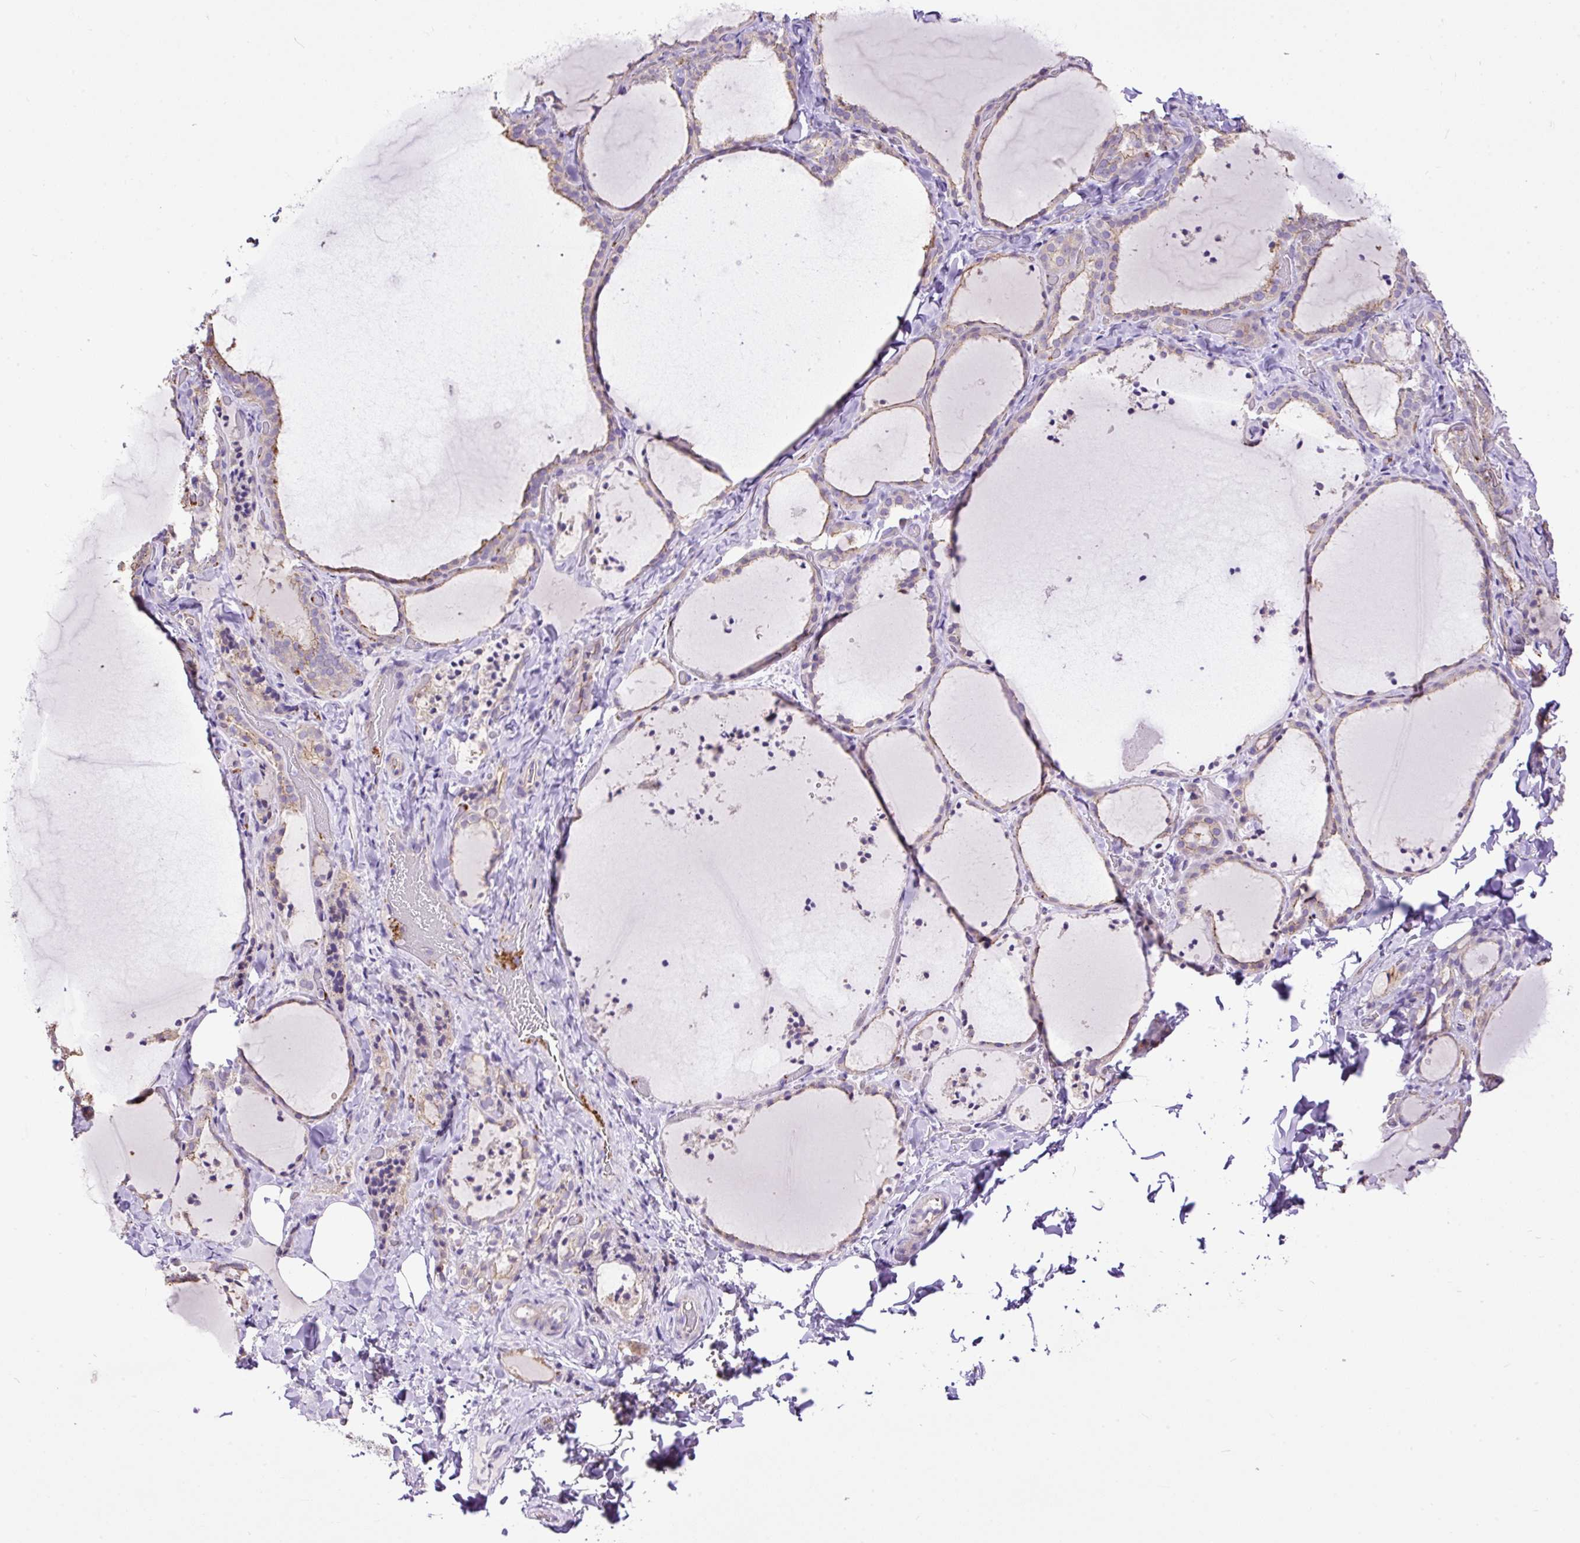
{"staining": {"intensity": "weak", "quantity": "<25%", "location": "cytoplasmic/membranous"}, "tissue": "thyroid gland", "cell_type": "Glandular cells", "image_type": "normal", "snomed": [{"axis": "morphology", "description": "Normal tissue, NOS"}, {"axis": "topography", "description": "Thyroid gland"}], "caption": "Human thyroid gland stained for a protein using immunohistochemistry (IHC) displays no staining in glandular cells.", "gene": "MAGEB16", "patient": {"sex": "female", "age": 22}}